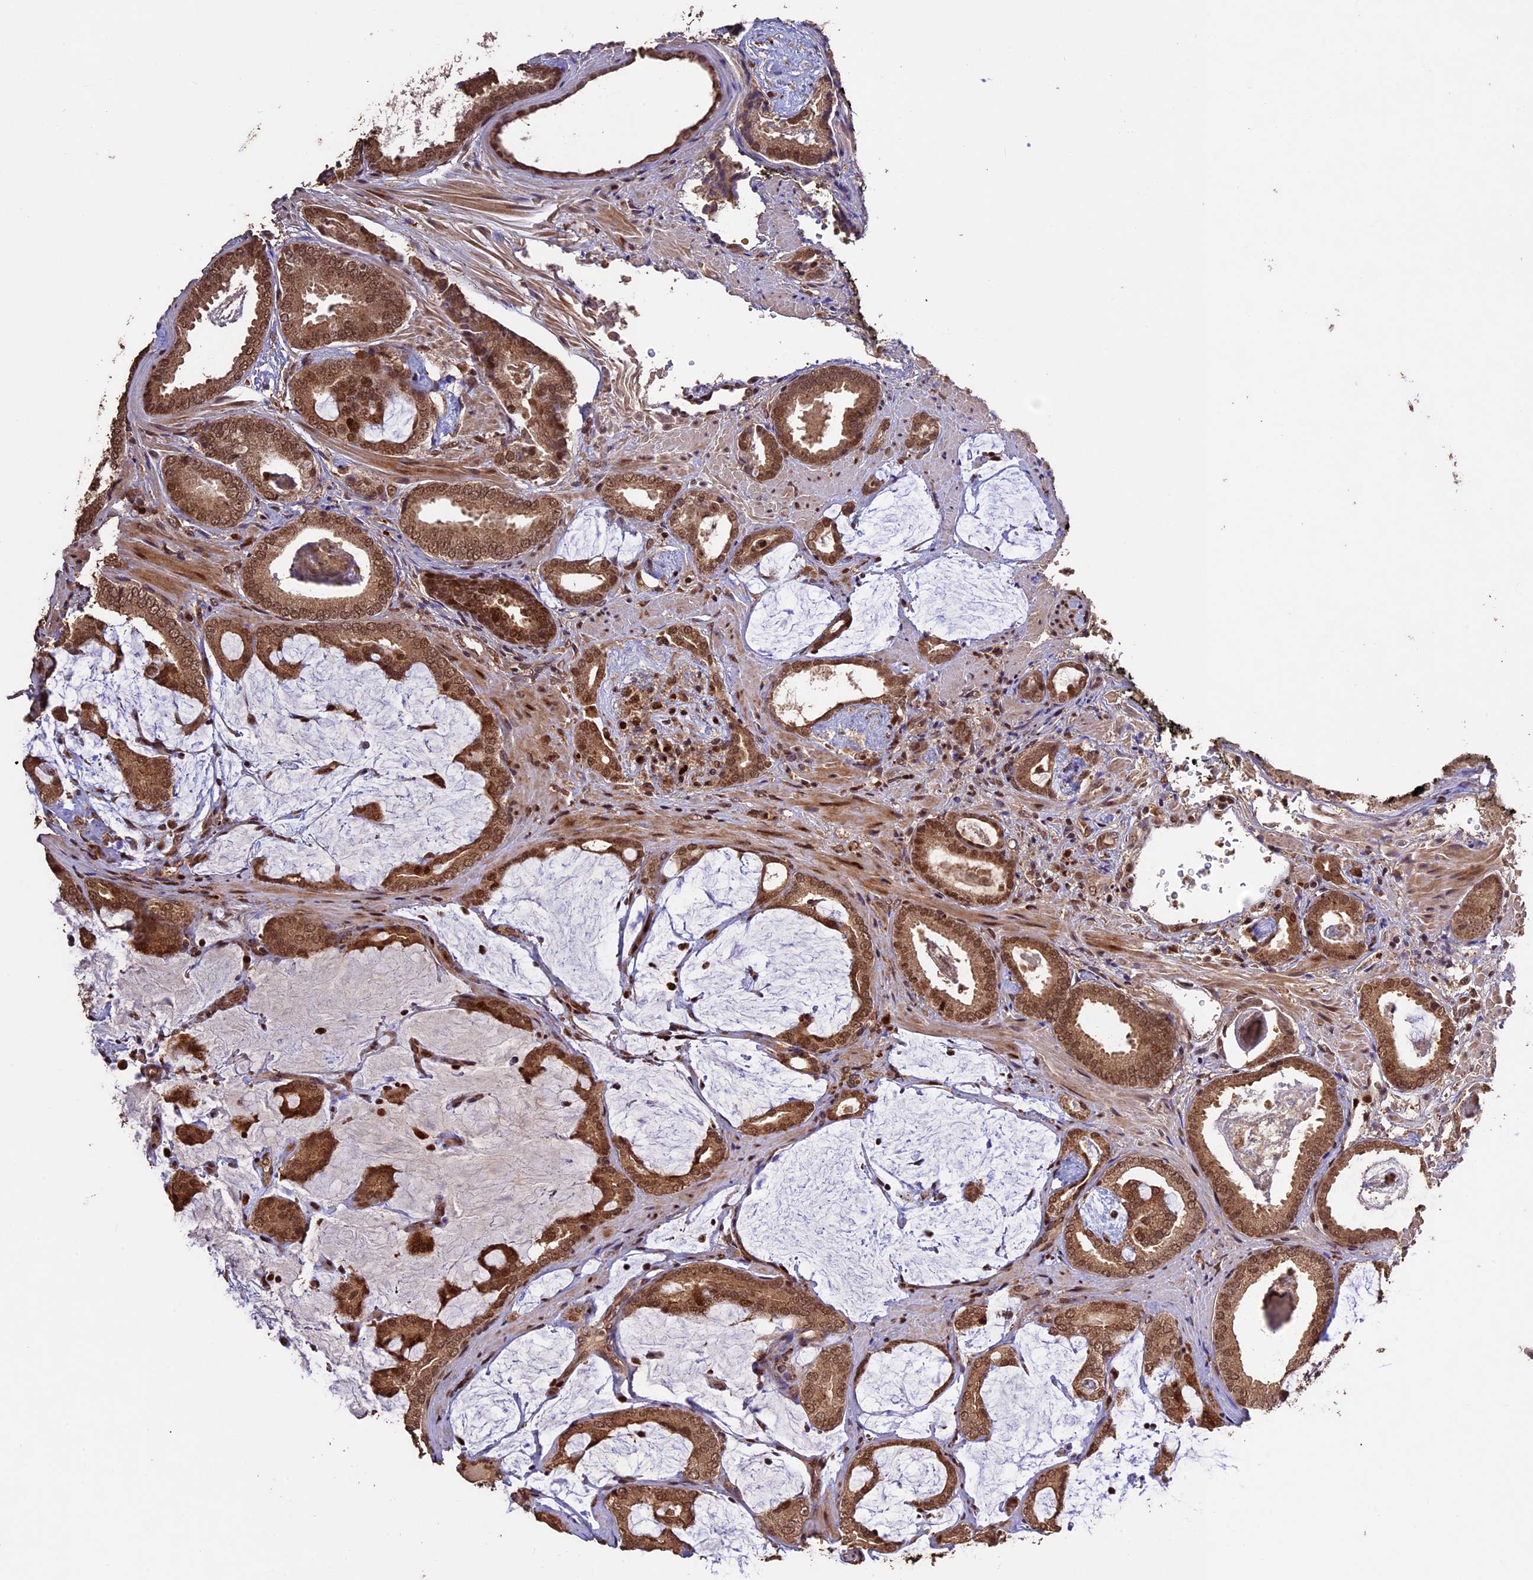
{"staining": {"intensity": "moderate", "quantity": ">75%", "location": "cytoplasmic/membranous,nuclear"}, "tissue": "prostate cancer", "cell_type": "Tumor cells", "image_type": "cancer", "snomed": [{"axis": "morphology", "description": "Adenocarcinoma, Low grade"}, {"axis": "topography", "description": "Prostate"}], "caption": "High-magnification brightfield microscopy of prostate low-grade adenocarcinoma stained with DAB (3,3'-diaminobenzidine) (brown) and counterstained with hematoxylin (blue). tumor cells exhibit moderate cytoplasmic/membranous and nuclear staining is seen in approximately>75% of cells. (DAB IHC with brightfield microscopy, high magnification).", "gene": "CDKN2AIP", "patient": {"sex": "male", "age": 71}}